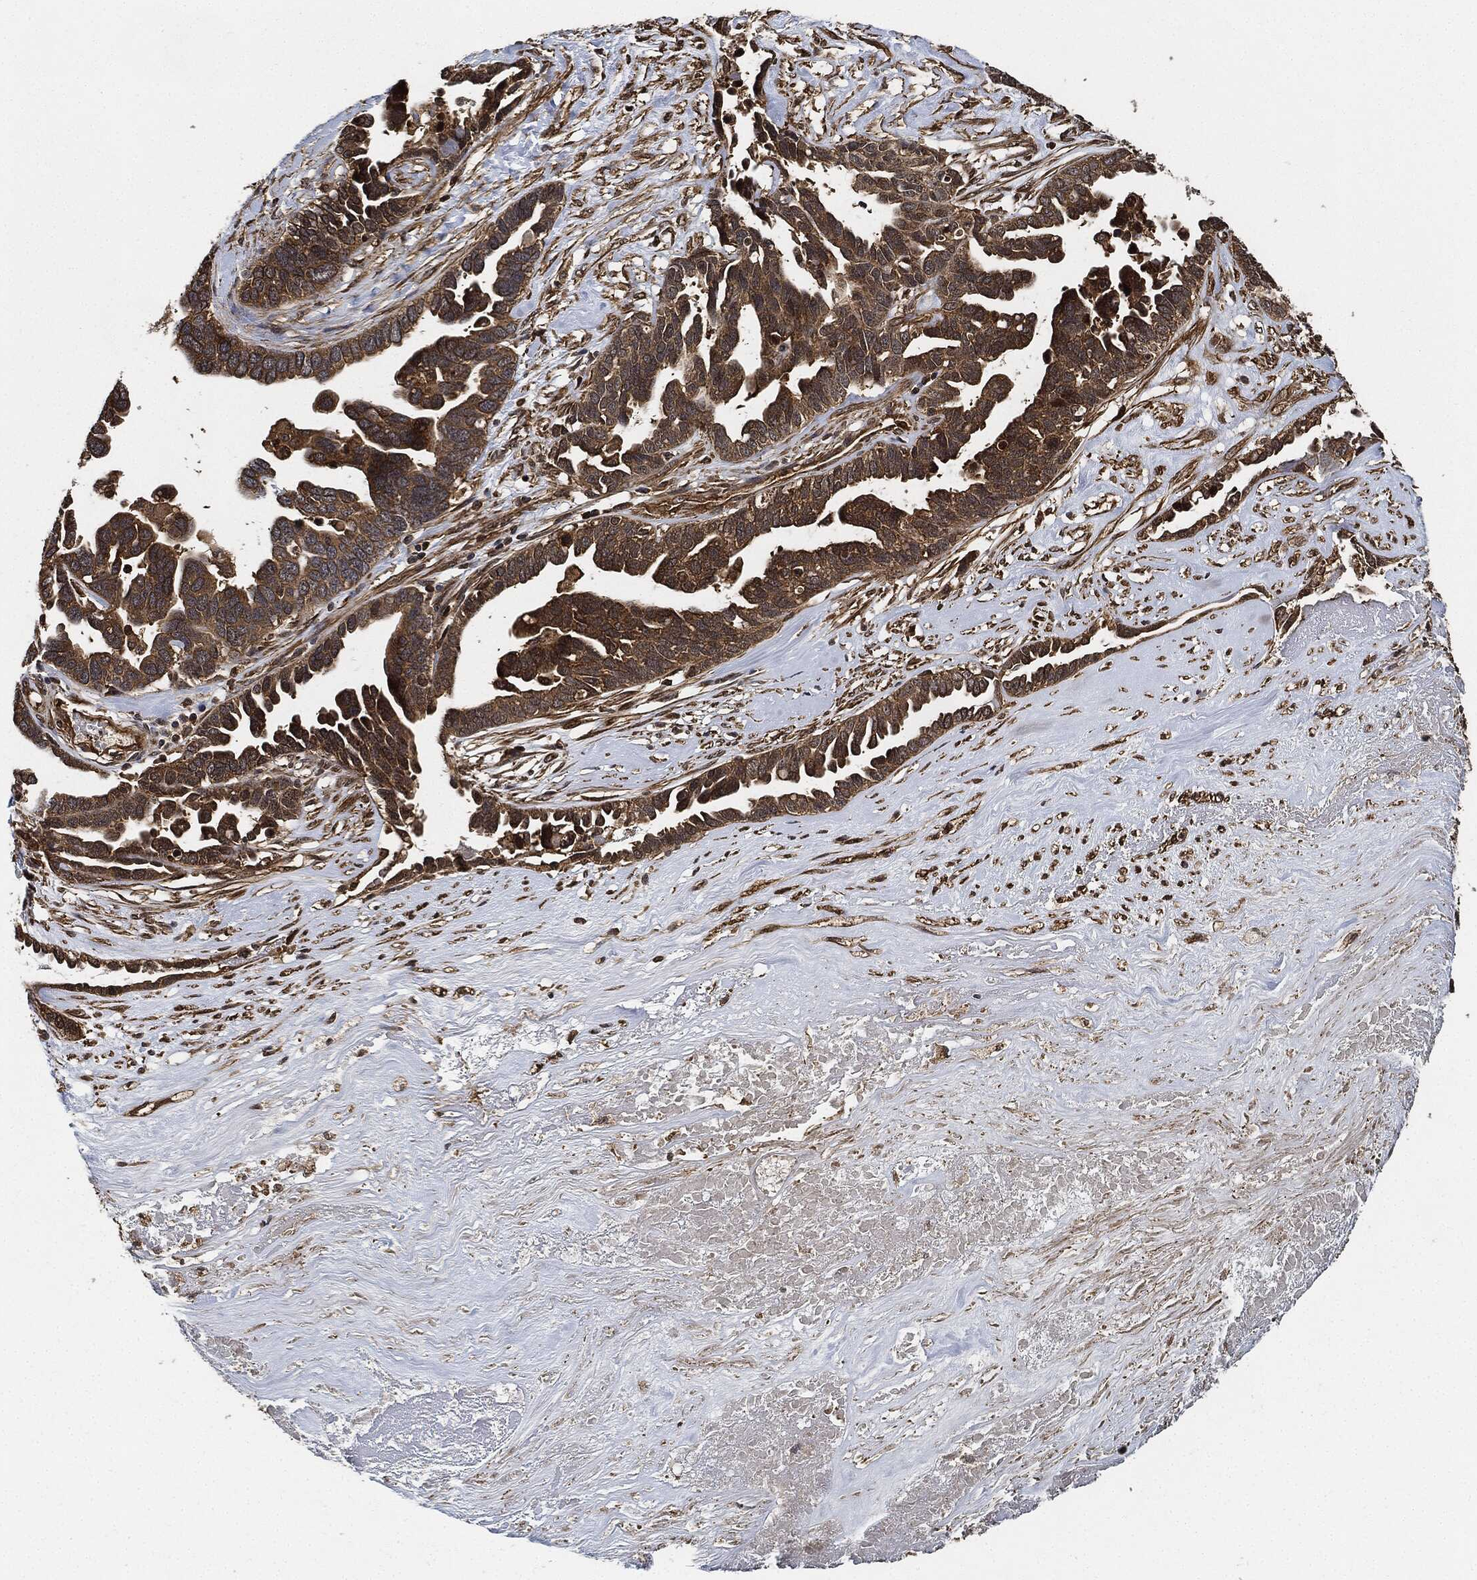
{"staining": {"intensity": "strong", "quantity": ">75%", "location": "cytoplasmic/membranous"}, "tissue": "ovarian cancer", "cell_type": "Tumor cells", "image_type": "cancer", "snomed": [{"axis": "morphology", "description": "Cystadenocarcinoma, serous, NOS"}, {"axis": "topography", "description": "Ovary"}], "caption": "DAB (3,3'-diaminobenzidine) immunohistochemical staining of human serous cystadenocarcinoma (ovarian) demonstrates strong cytoplasmic/membranous protein staining in approximately >75% of tumor cells. The protein is shown in brown color, while the nuclei are stained blue.", "gene": "CEP290", "patient": {"sex": "female", "age": 54}}